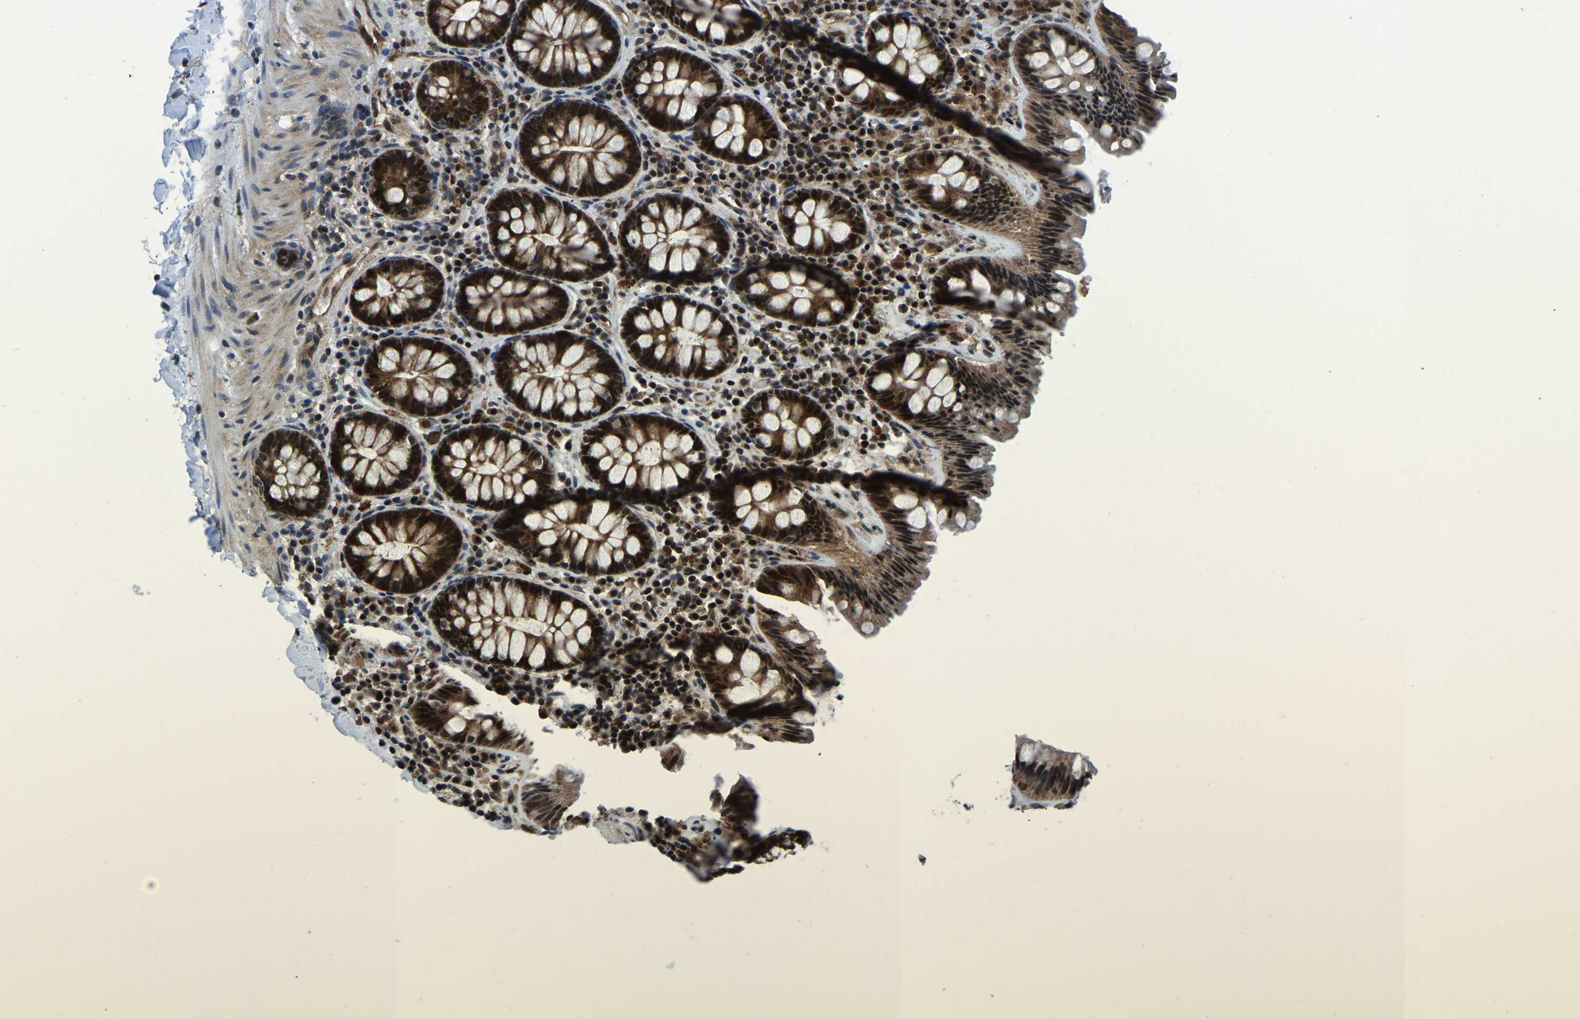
{"staining": {"intensity": "moderate", "quantity": ">75%", "location": "cytoplasmic/membranous"}, "tissue": "colon", "cell_type": "Endothelial cells", "image_type": "normal", "snomed": [{"axis": "morphology", "description": "Normal tissue, NOS"}, {"axis": "topography", "description": "Colon"}], "caption": "Colon stained with DAB (3,3'-diaminobenzidine) immunohistochemistry (IHC) displays medium levels of moderate cytoplasmic/membranous positivity in approximately >75% of endothelial cells.", "gene": "DFFA", "patient": {"sex": "female", "age": 80}}